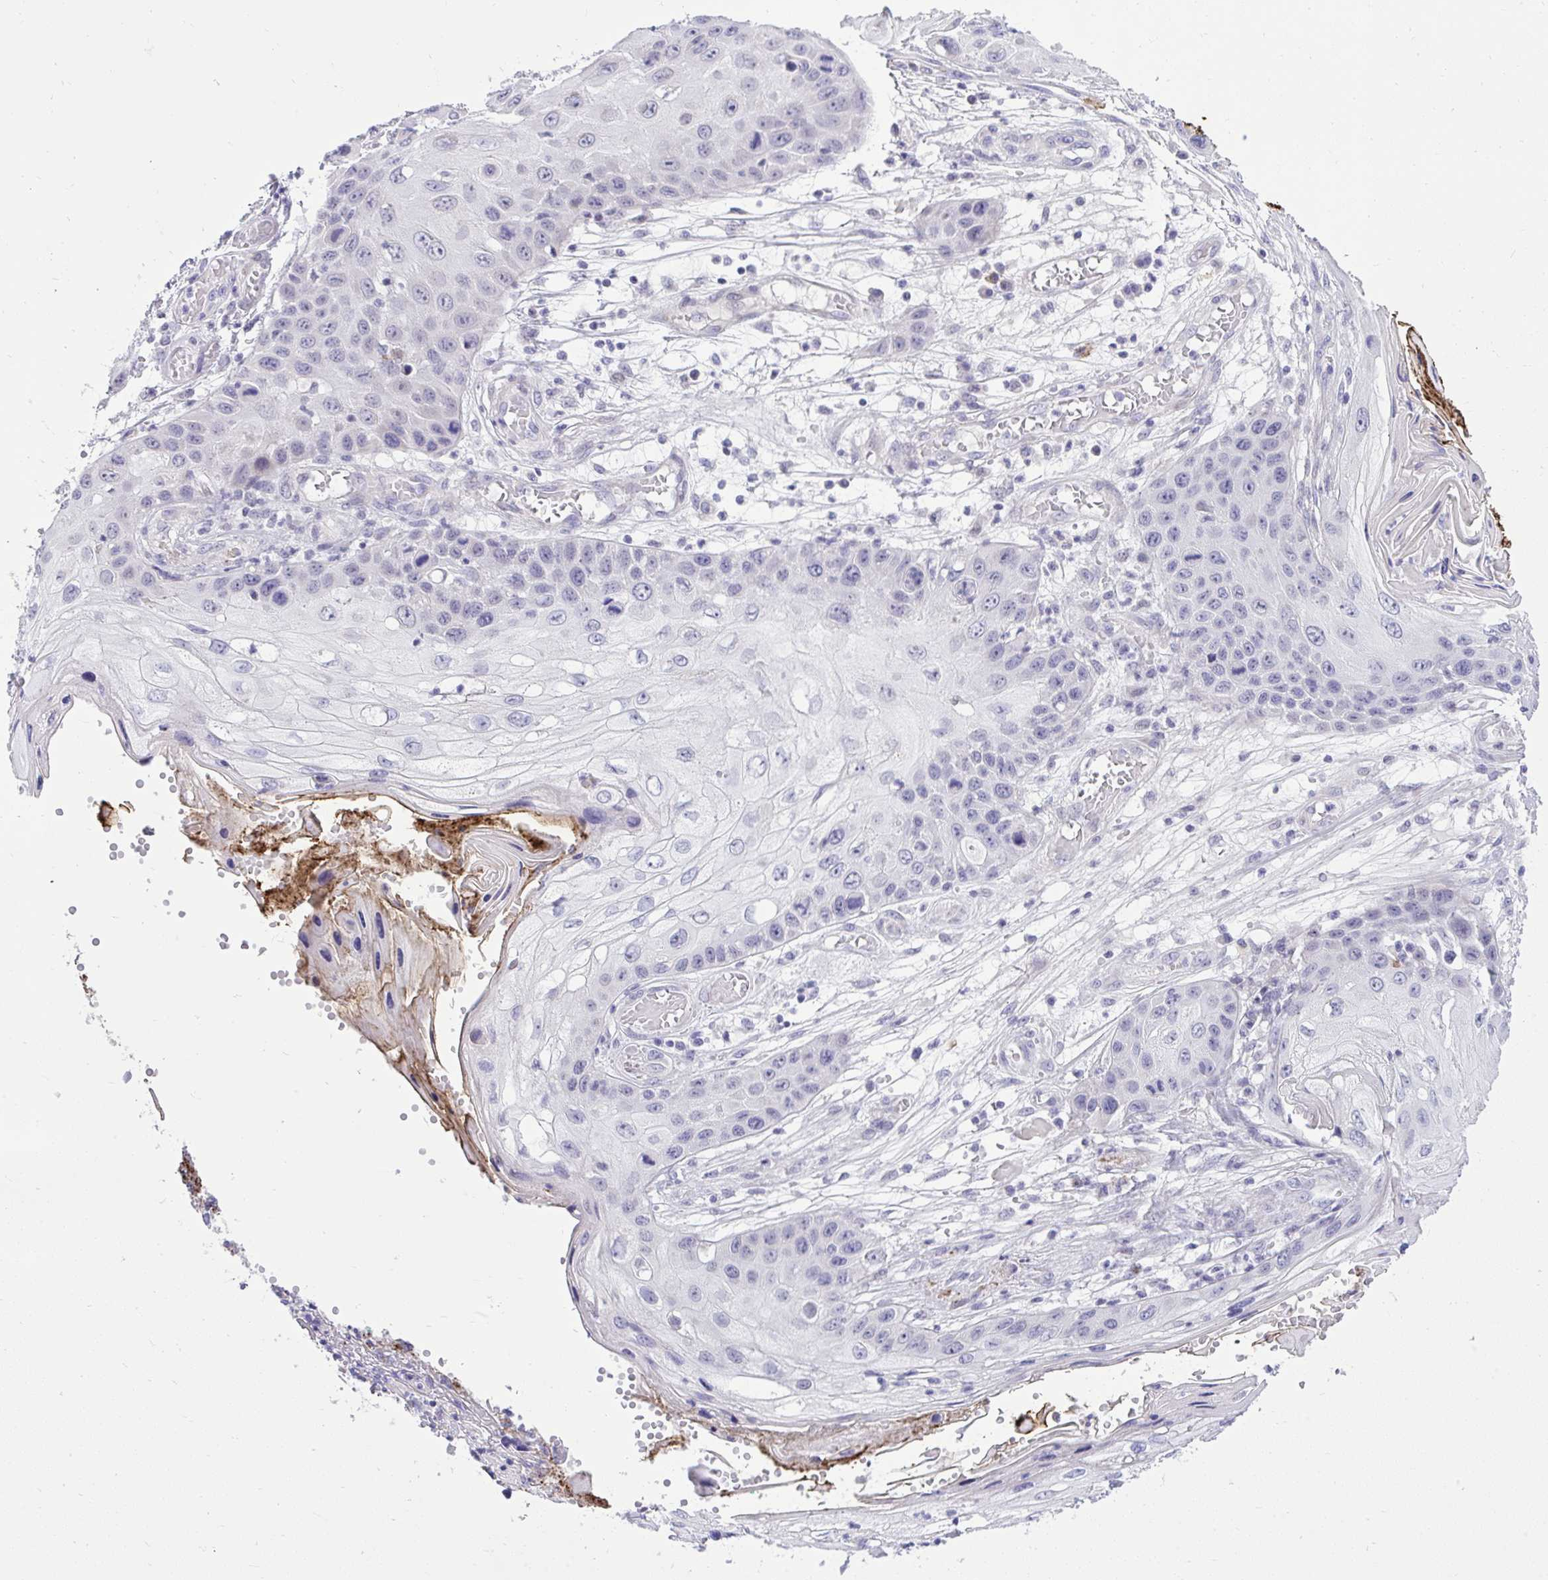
{"staining": {"intensity": "negative", "quantity": "none", "location": "none"}, "tissue": "skin cancer", "cell_type": "Tumor cells", "image_type": "cancer", "snomed": [{"axis": "morphology", "description": "Squamous cell carcinoma, NOS"}, {"axis": "topography", "description": "Skin"}, {"axis": "topography", "description": "Vulva"}], "caption": "Tumor cells show no significant positivity in skin squamous cell carcinoma.", "gene": "SPAG1", "patient": {"sex": "female", "age": 44}}